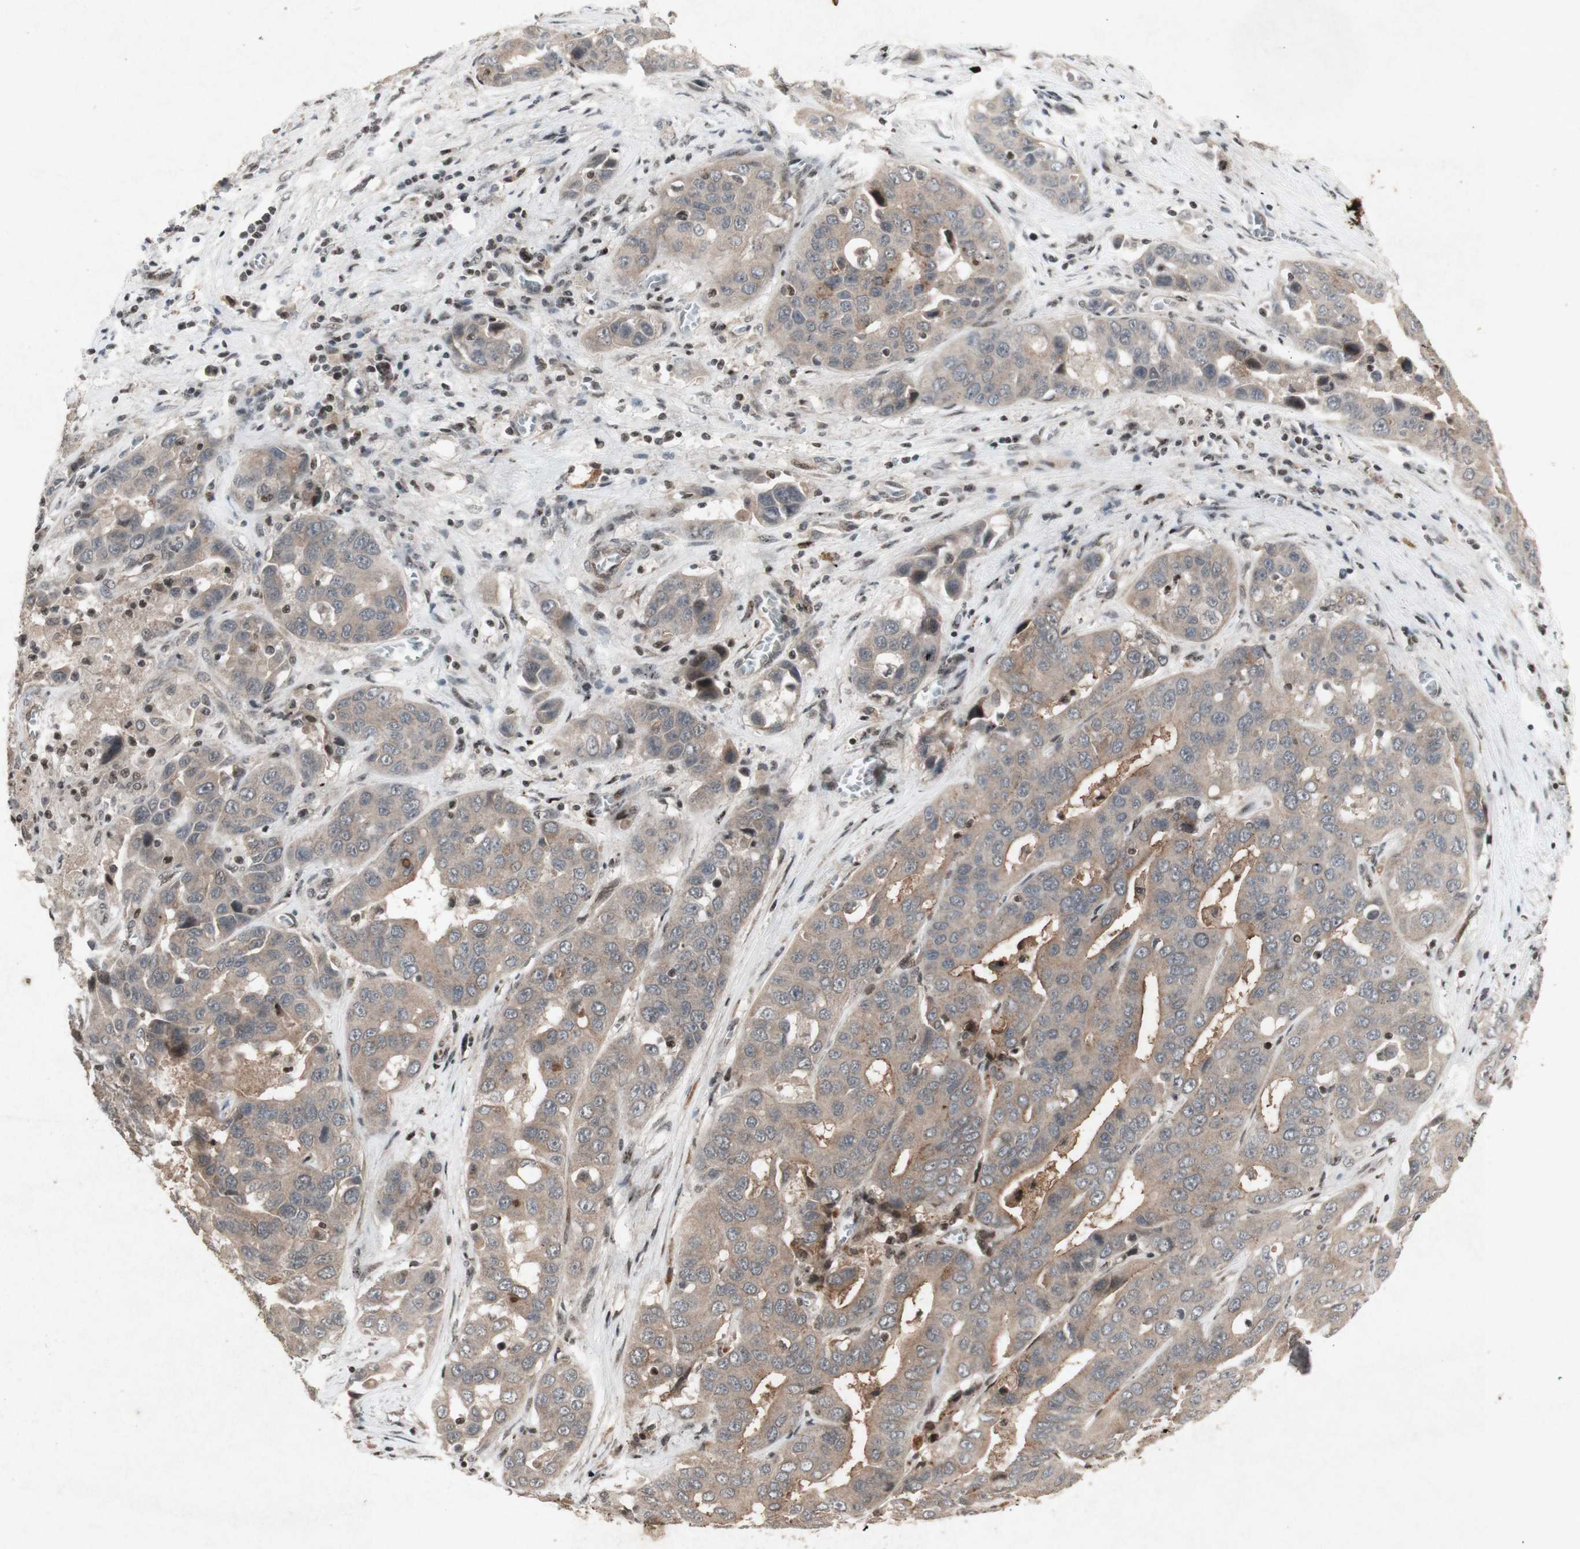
{"staining": {"intensity": "weak", "quantity": ">75%", "location": "cytoplasmic/membranous"}, "tissue": "liver cancer", "cell_type": "Tumor cells", "image_type": "cancer", "snomed": [{"axis": "morphology", "description": "Cholangiocarcinoma"}, {"axis": "topography", "description": "Liver"}], "caption": "About >75% of tumor cells in liver cancer reveal weak cytoplasmic/membranous protein staining as visualized by brown immunohistochemical staining.", "gene": "PLXNA1", "patient": {"sex": "female", "age": 52}}